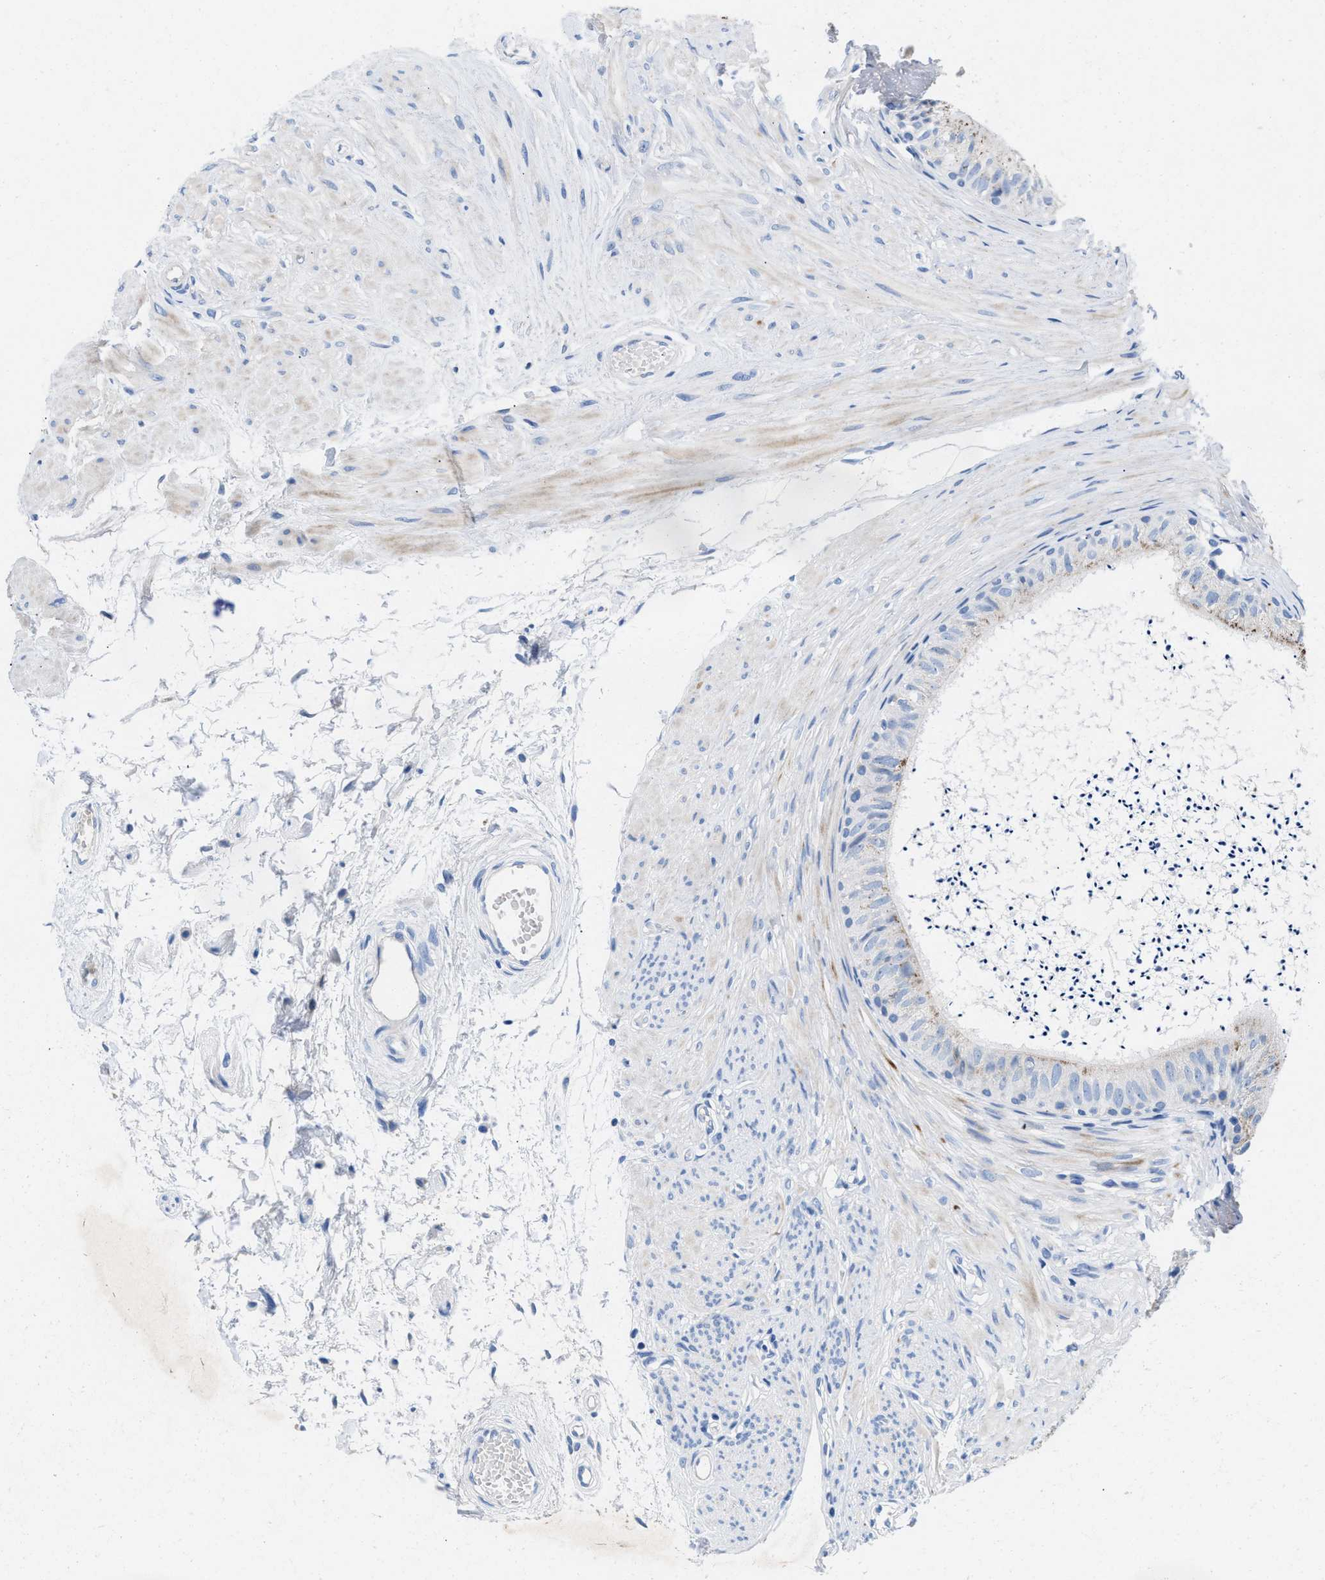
{"staining": {"intensity": "moderate", "quantity": "<25%", "location": "cytoplasmic/membranous"}, "tissue": "epididymis", "cell_type": "Glandular cells", "image_type": "normal", "snomed": [{"axis": "morphology", "description": "Normal tissue, NOS"}, {"axis": "topography", "description": "Epididymis"}], "caption": "This micrograph demonstrates immunohistochemistry staining of unremarkable epididymis, with low moderate cytoplasmic/membranous staining in approximately <25% of glandular cells.", "gene": "SLFN13", "patient": {"sex": "male", "age": 56}}